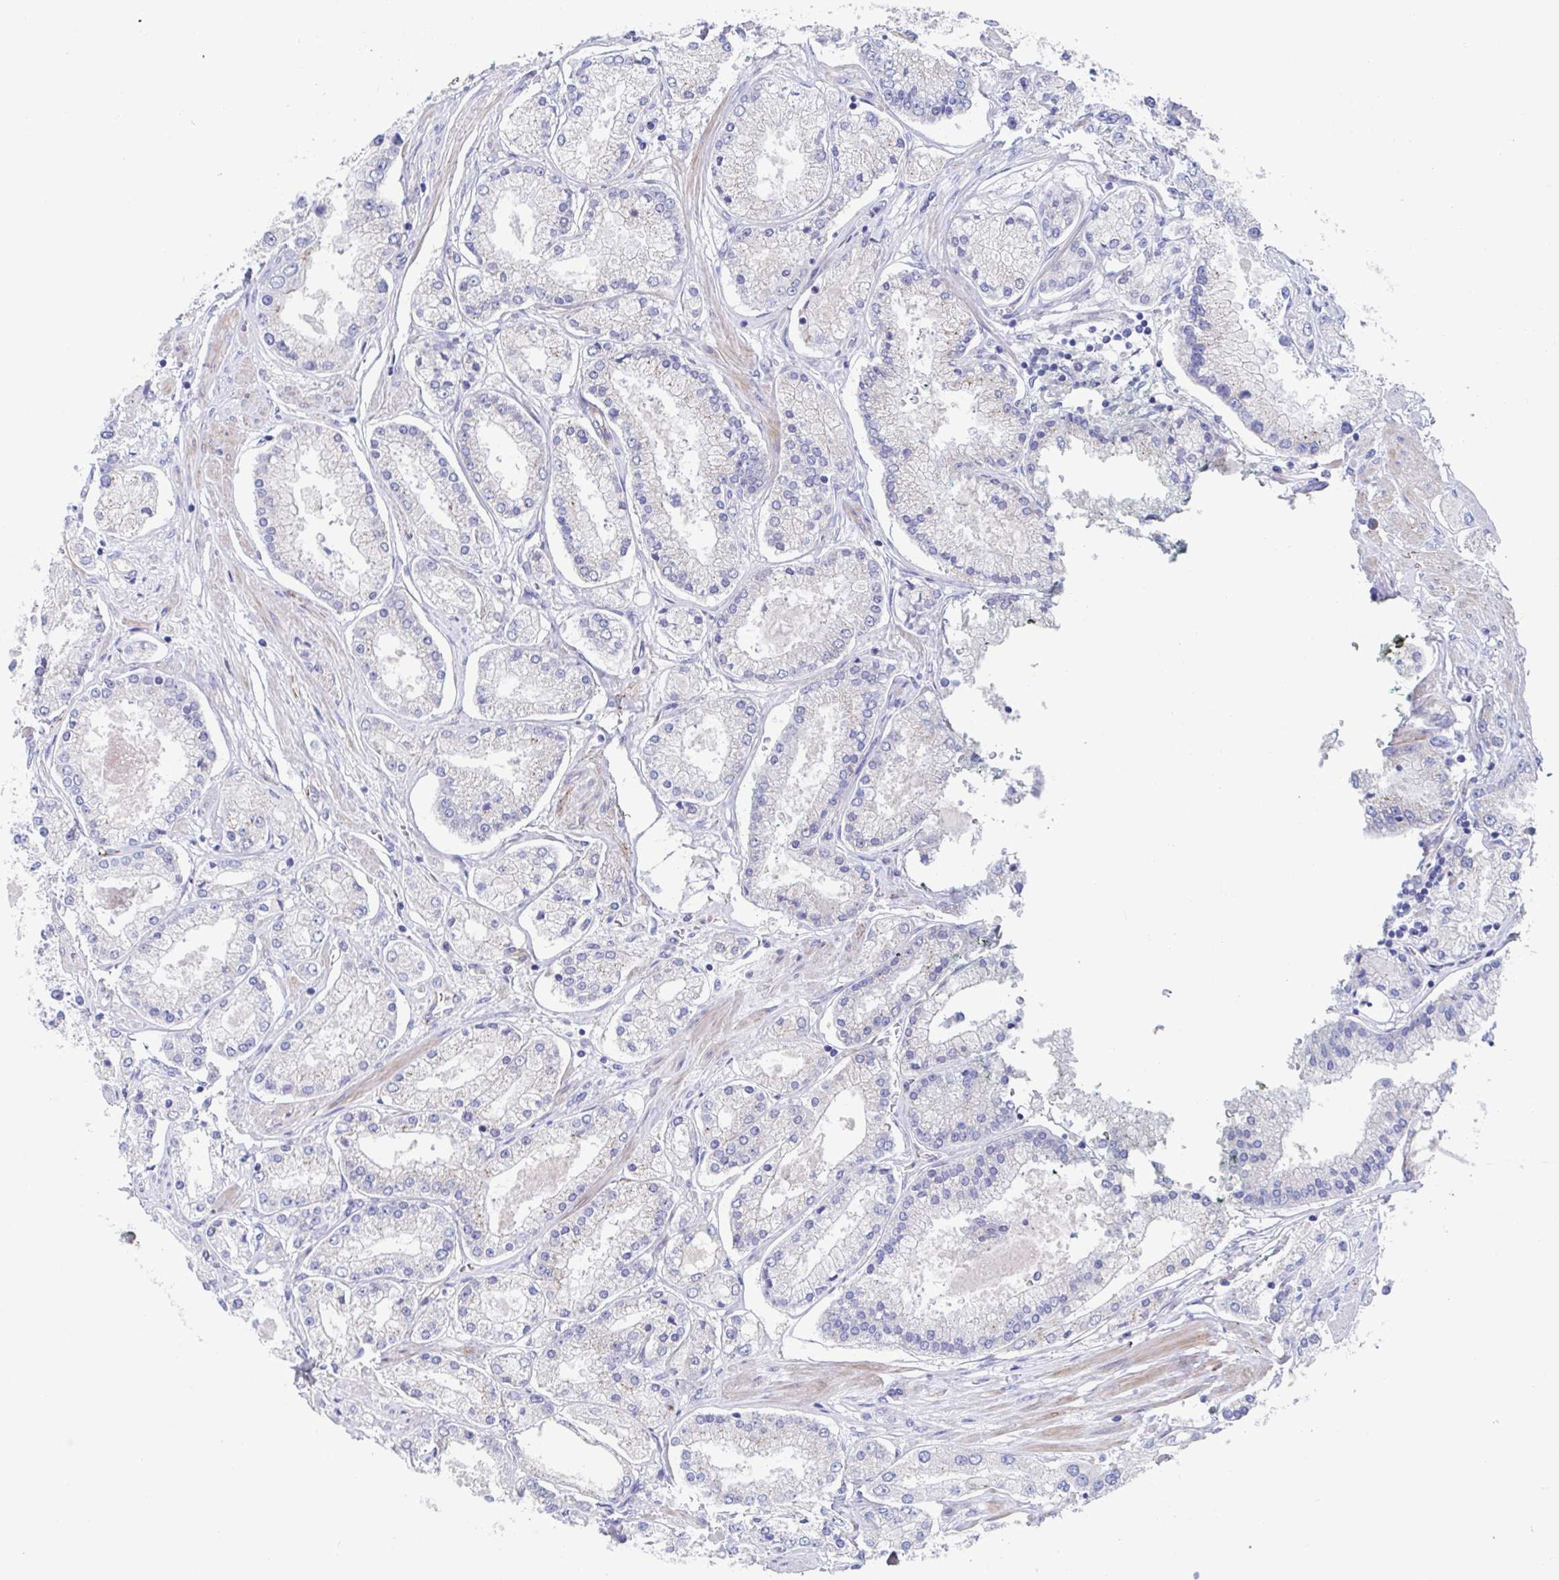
{"staining": {"intensity": "negative", "quantity": "none", "location": "none"}, "tissue": "prostate cancer", "cell_type": "Tumor cells", "image_type": "cancer", "snomed": [{"axis": "morphology", "description": "Adenocarcinoma, High grade"}, {"axis": "topography", "description": "Prostate"}], "caption": "Immunohistochemistry (IHC) histopathology image of prostate cancer stained for a protein (brown), which shows no expression in tumor cells.", "gene": "CDH2", "patient": {"sex": "male", "age": 69}}